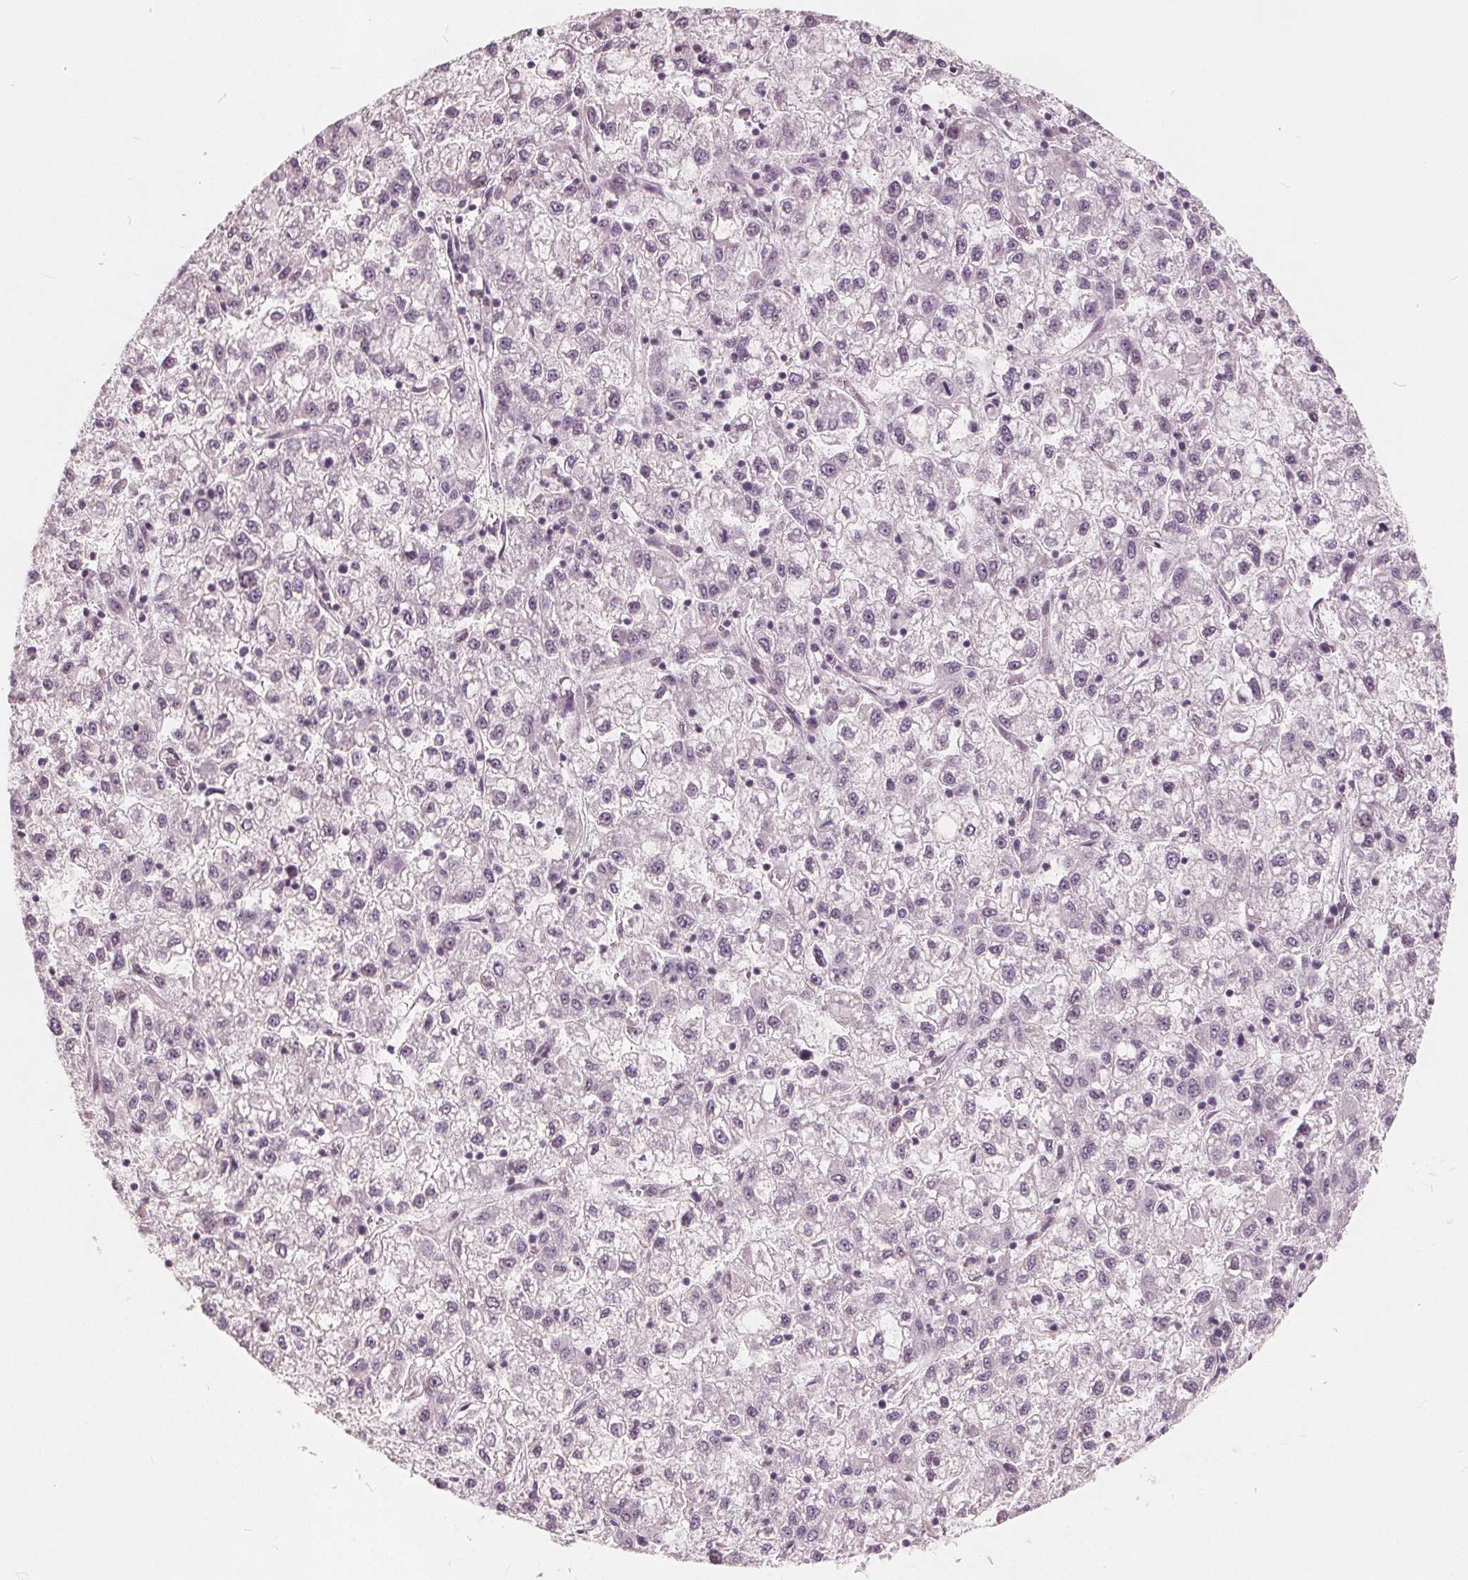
{"staining": {"intensity": "weak", "quantity": "<25%", "location": "nuclear"}, "tissue": "liver cancer", "cell_type": "Tumor cells", "image_type": "cancer", "snomed": [{"axis": "morphology", "description": "Carcinoma, Hepatocellular, NOS"}, {"axis": "topography", "description": "Liver"}], "caption": "Tumor cells are negative for brown protein staining in liver hepatocellular carcinoma. (Immunohistochemistry (ihc), brightfield microscopy, high magnification).", "gene": "NUP210L", "patient": {"sex": "male", "age": 40}}